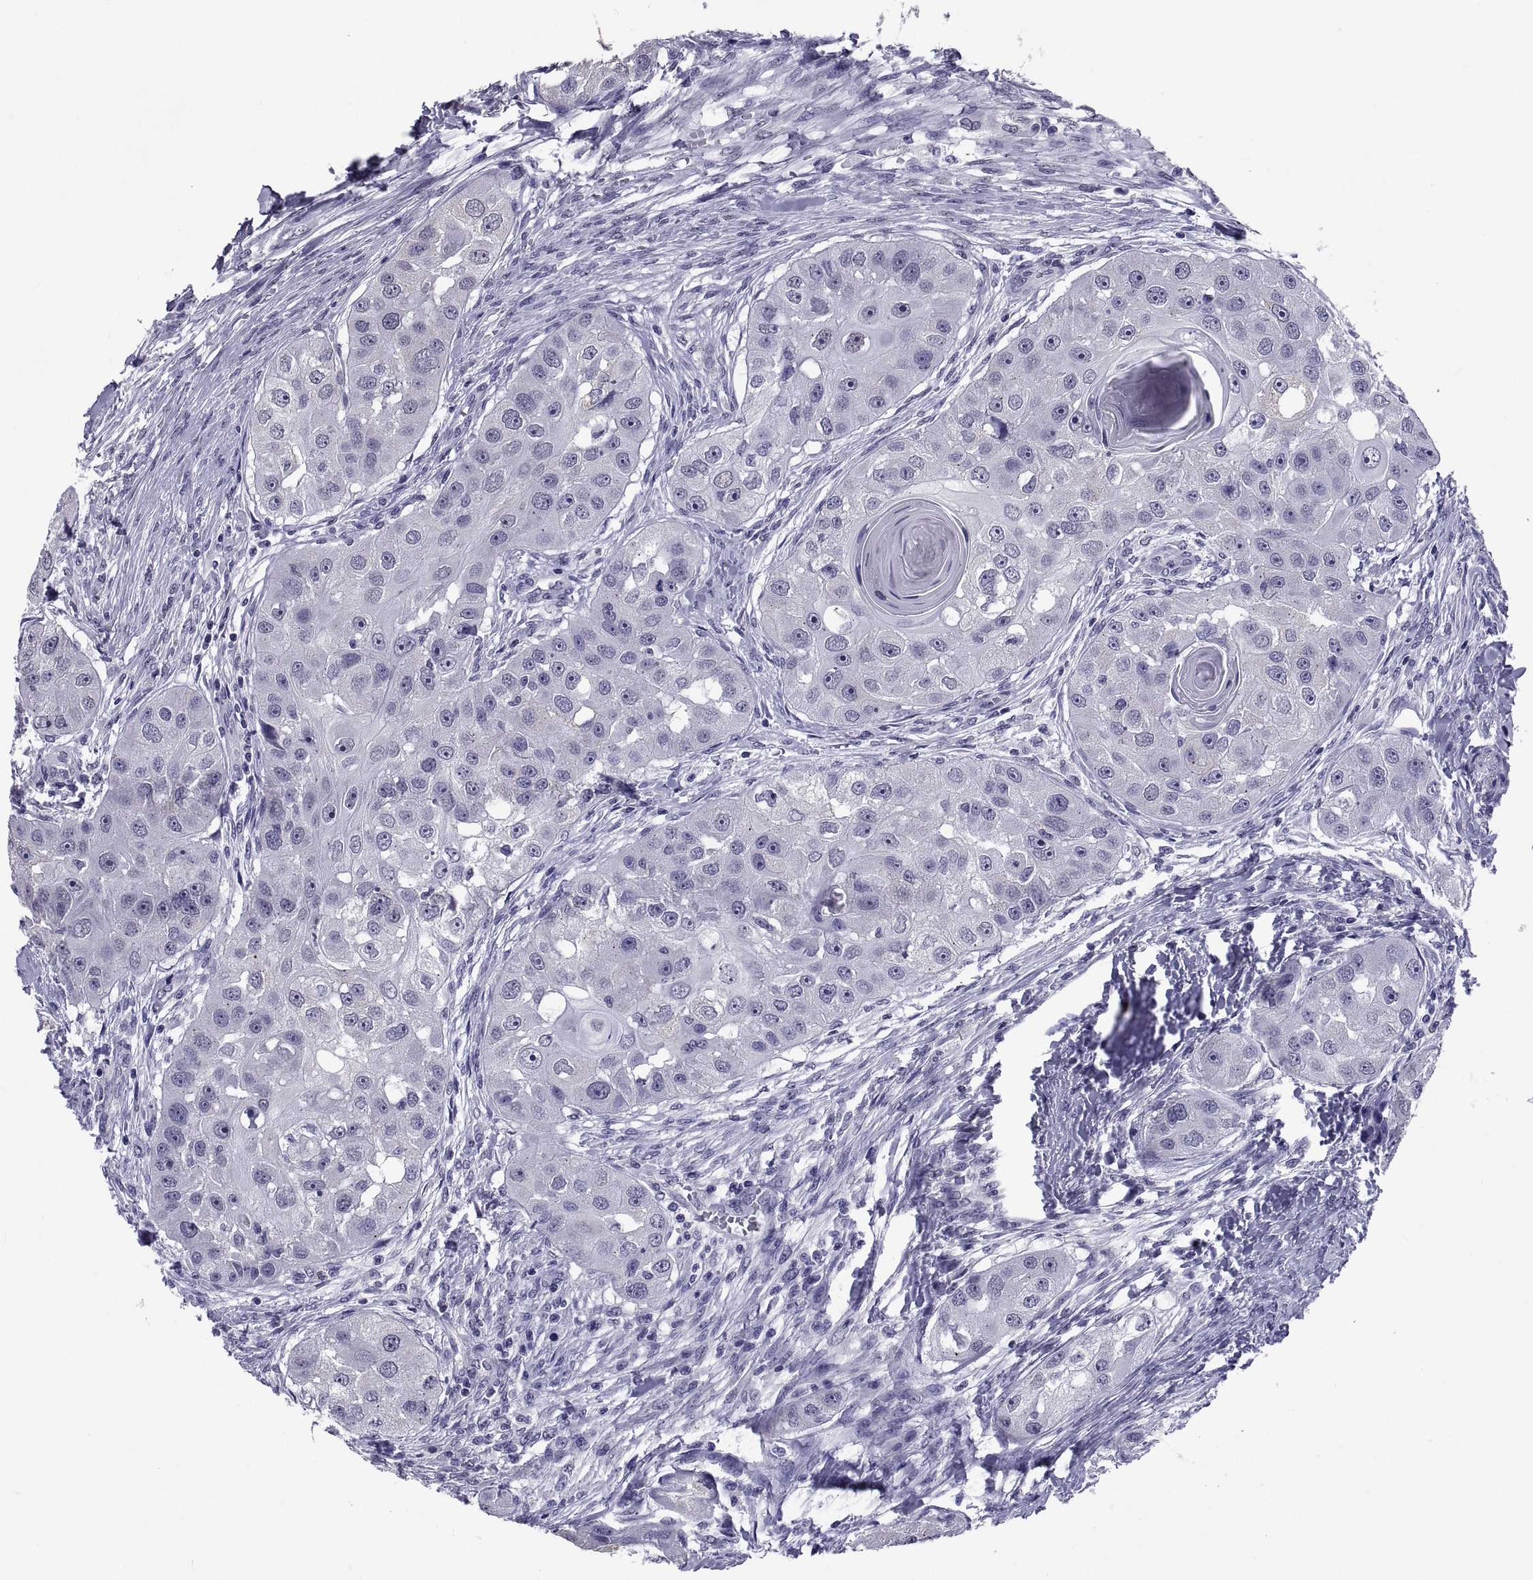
{"staining": {"intensity": "negative", "quantity": "none", "location": "none"}, "tissue": "head and neck cancer", "cell_type": "Tumor cells", "image_type": "cancer", "snomed": [{"axis": "morphology", "description": "Squamous cell carcinoma, NOS"}, {"axis": "topography", "description": "Head-Neck"}], "caption": "Tumor cells are negative for protein expression in human head and neck cancer. (Immunohistochemistry (ihc), brightfield microscopy, high magnification).", "gene": "TGFBR3L", "patient": {"sex": "male", "age": 51}}